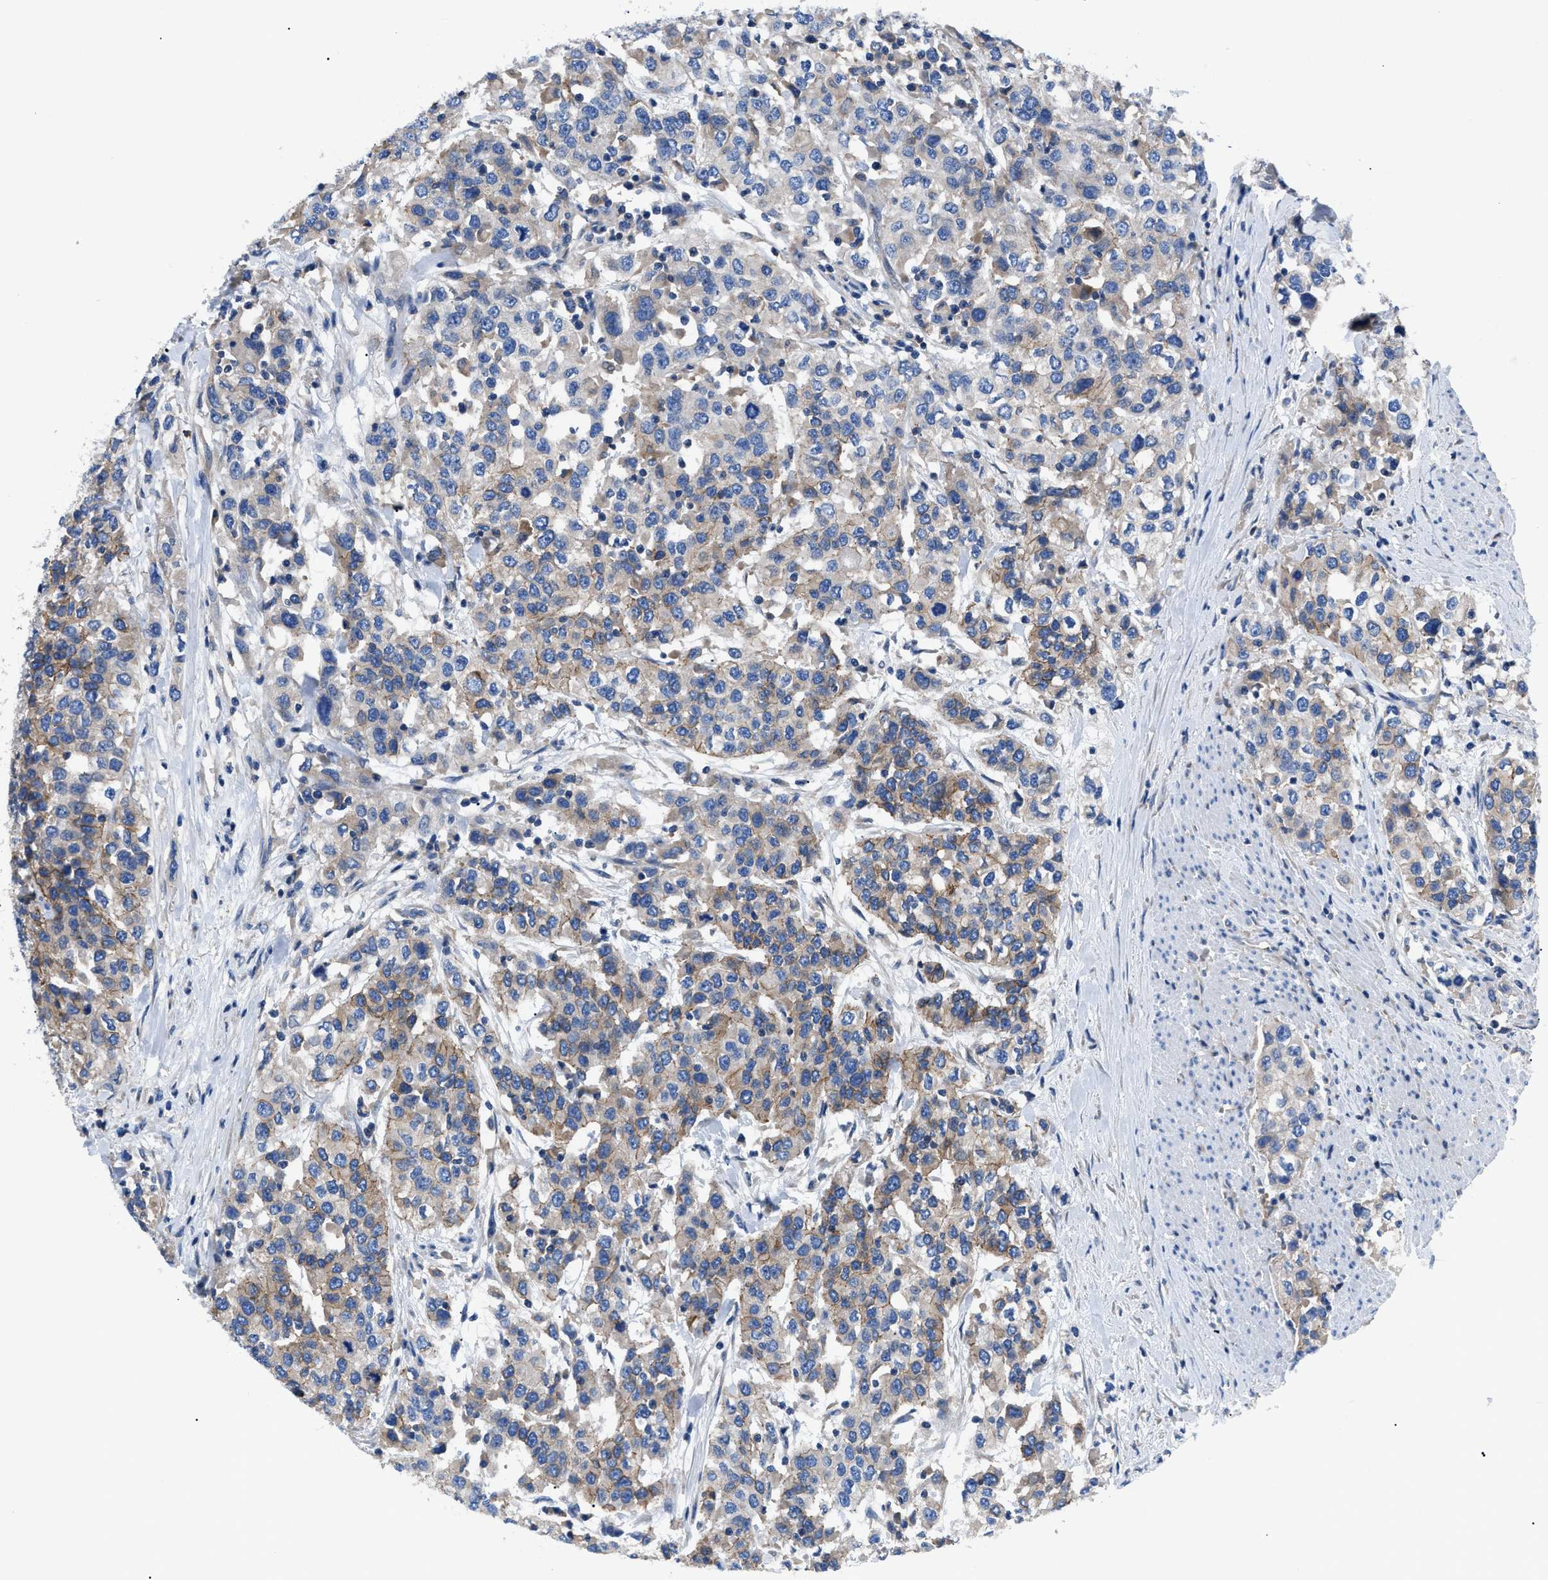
{"staining": {"intensity": "moderate", "quantity": ">75%", "location": "cytoplasmic/membranous"}, "tissue": "urothelial cancer", "cell_type": "Tumor cells", "image_type": "cancer", "snomed": [{"axis": "morphology", "description": "Urothelial carcinoma, High grade"}, {"axis": "topography", "description": "Urinary bladder"}], "caption": "Immunohistochemistry of high-grade urothelial carcinoma demonstrates medium levels of moderate cytoplasmic/membranous staining in approximately >75% of tumor cells.", "gene": "ZDHHC24", "patient": {"sex": "female", "age": 80}}